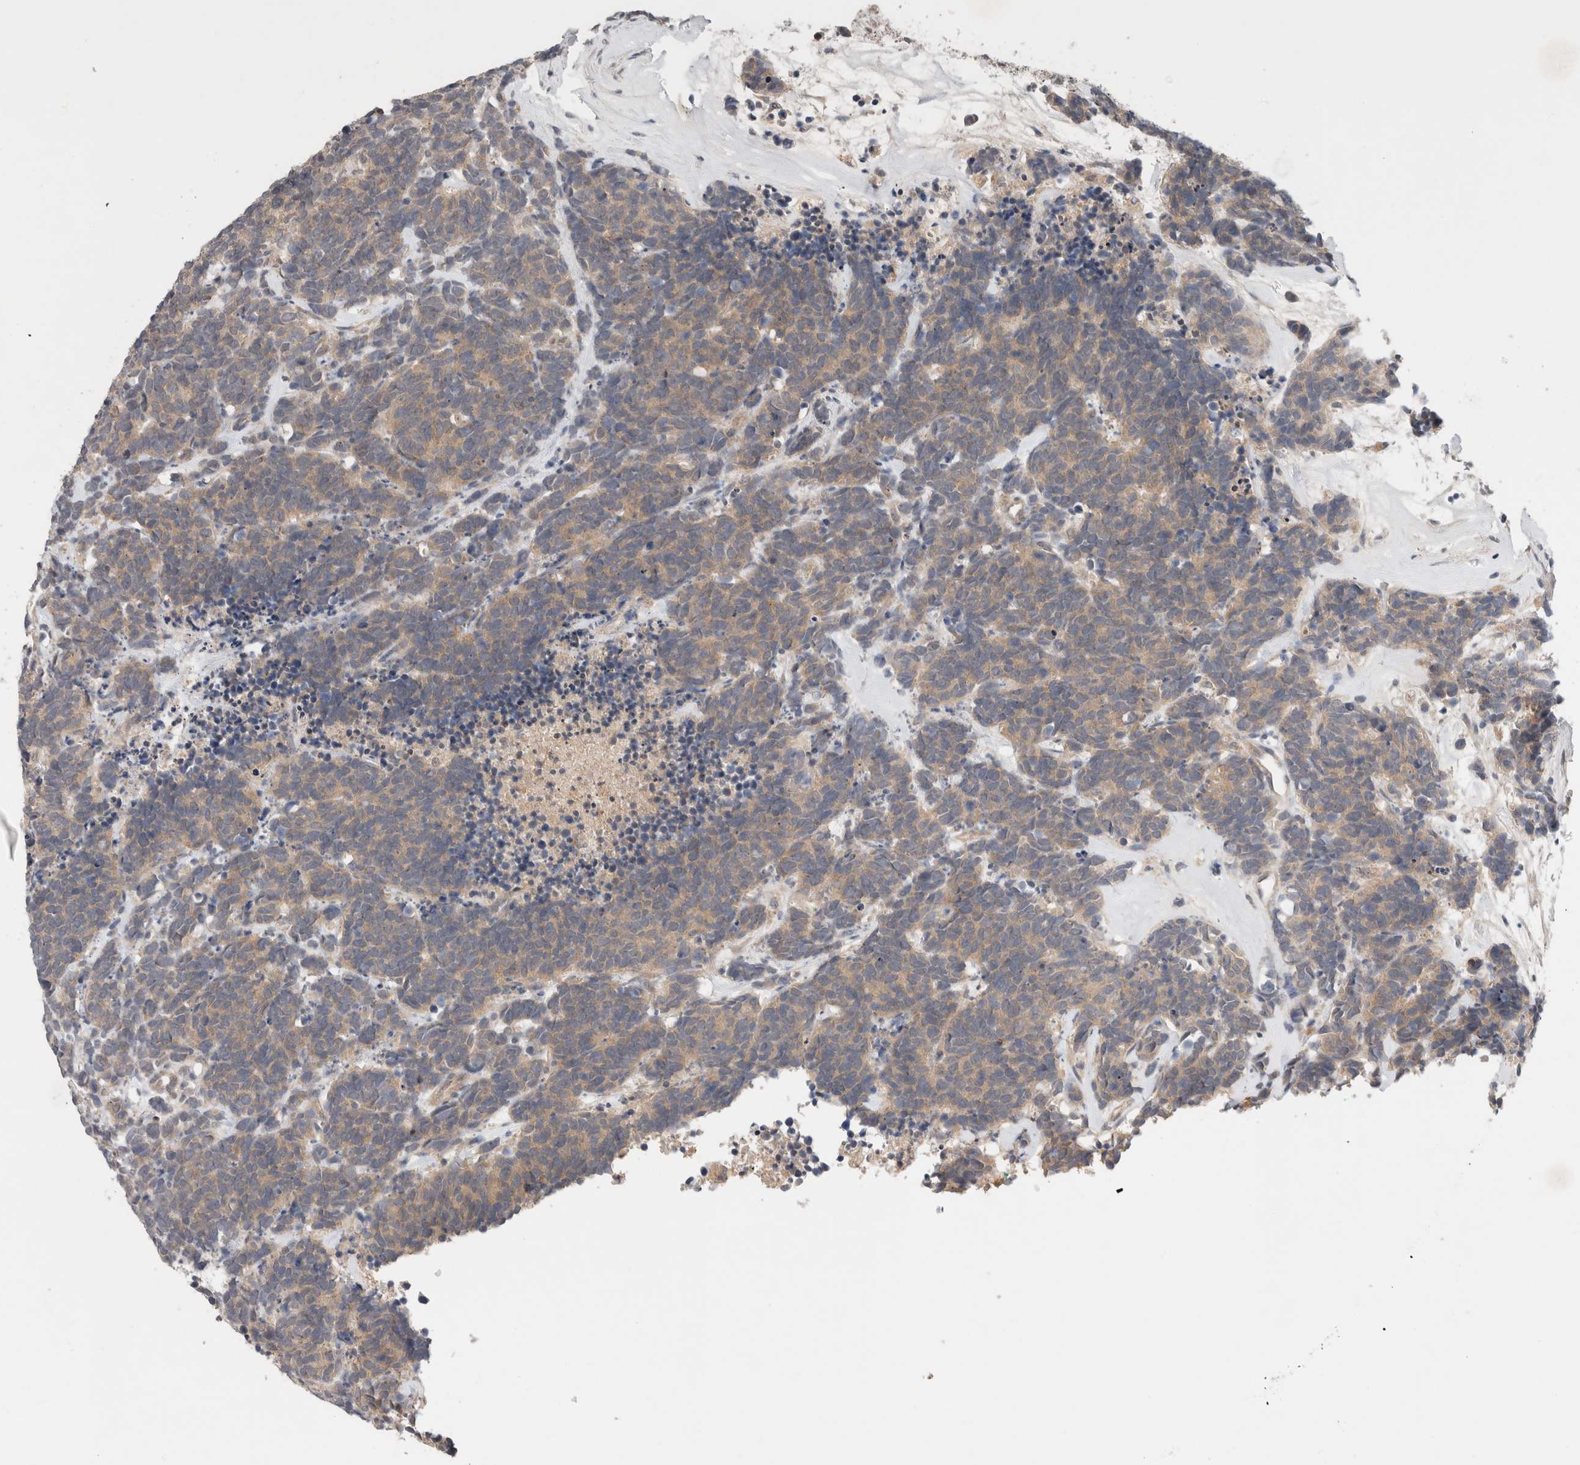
{"staining": {"intensity": "weak", "quantity": ">75%", "location": "cytoplasmic/membranous"}, "tissue": "carcinoid", "cell_type": "Tumor cells", "image_type": "cancer", "snomed": [{"axis": "morphology", "description": "Carcinoma, NOS"}, {"axis": "morphology", "description": "Carcinoid, malignant, NOS"}, {"axis": "topography", "description": "Urinary bladder"}], "caption": "Human carcinoid stained with a brown dye displays weak cytoplasmic/membranous positive staining in about >75% of tumor cells.", "gene": "SGK1", "patient": {"sex": "male", "age": 57}}